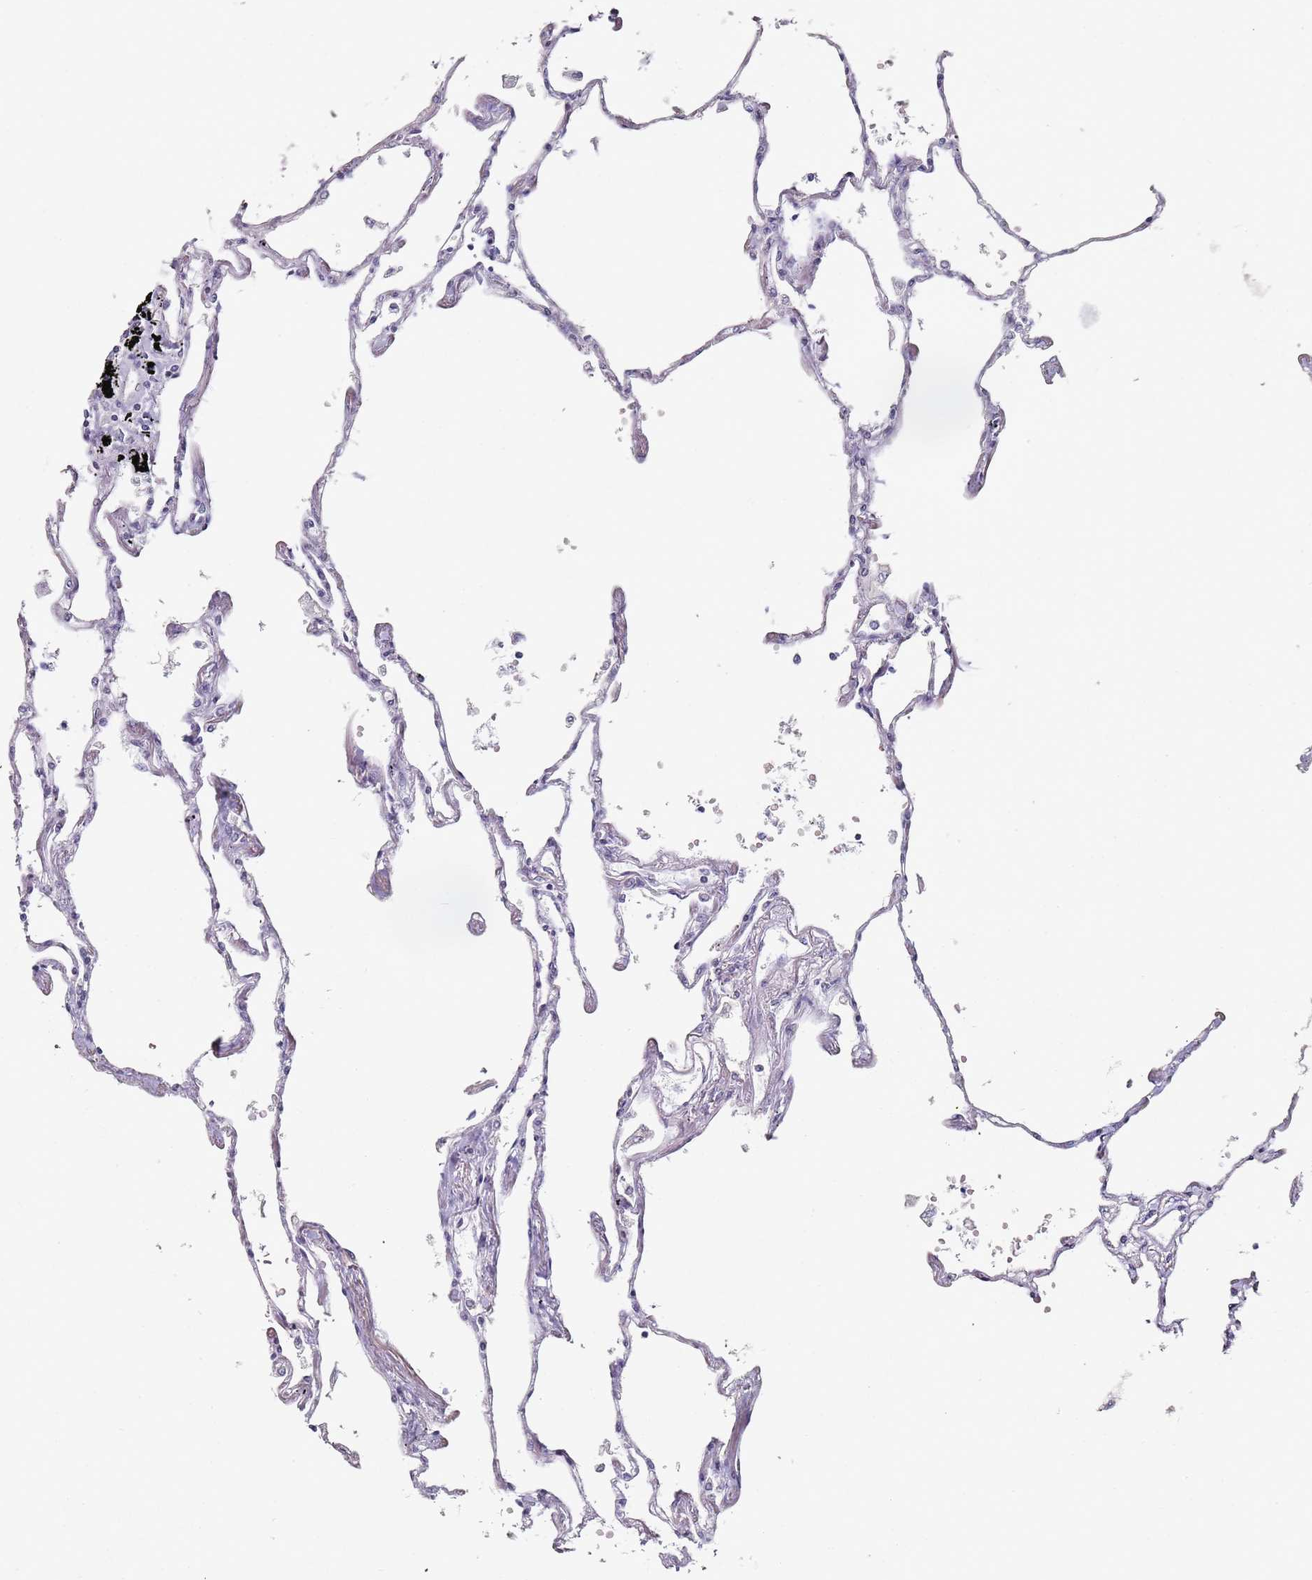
{"staining": {"intensity": "negative", "quantity": "none", "location": "none"}, "tissue": "lung", "cell_type": "Alveolar cells", "image_type": "normal", "snomed": [{"axis": "morphology", "description": "Normal tissue, NOS"}, {"axis": "topography", "description": "Lung"}], "caption": "A micrograph of lung stained for a protein exhibits no brown staining in alveolar cells. (DAB IHC, high magnification).", "gene": "DNAH11", "patient": {"sex": "female", "age": 67}}